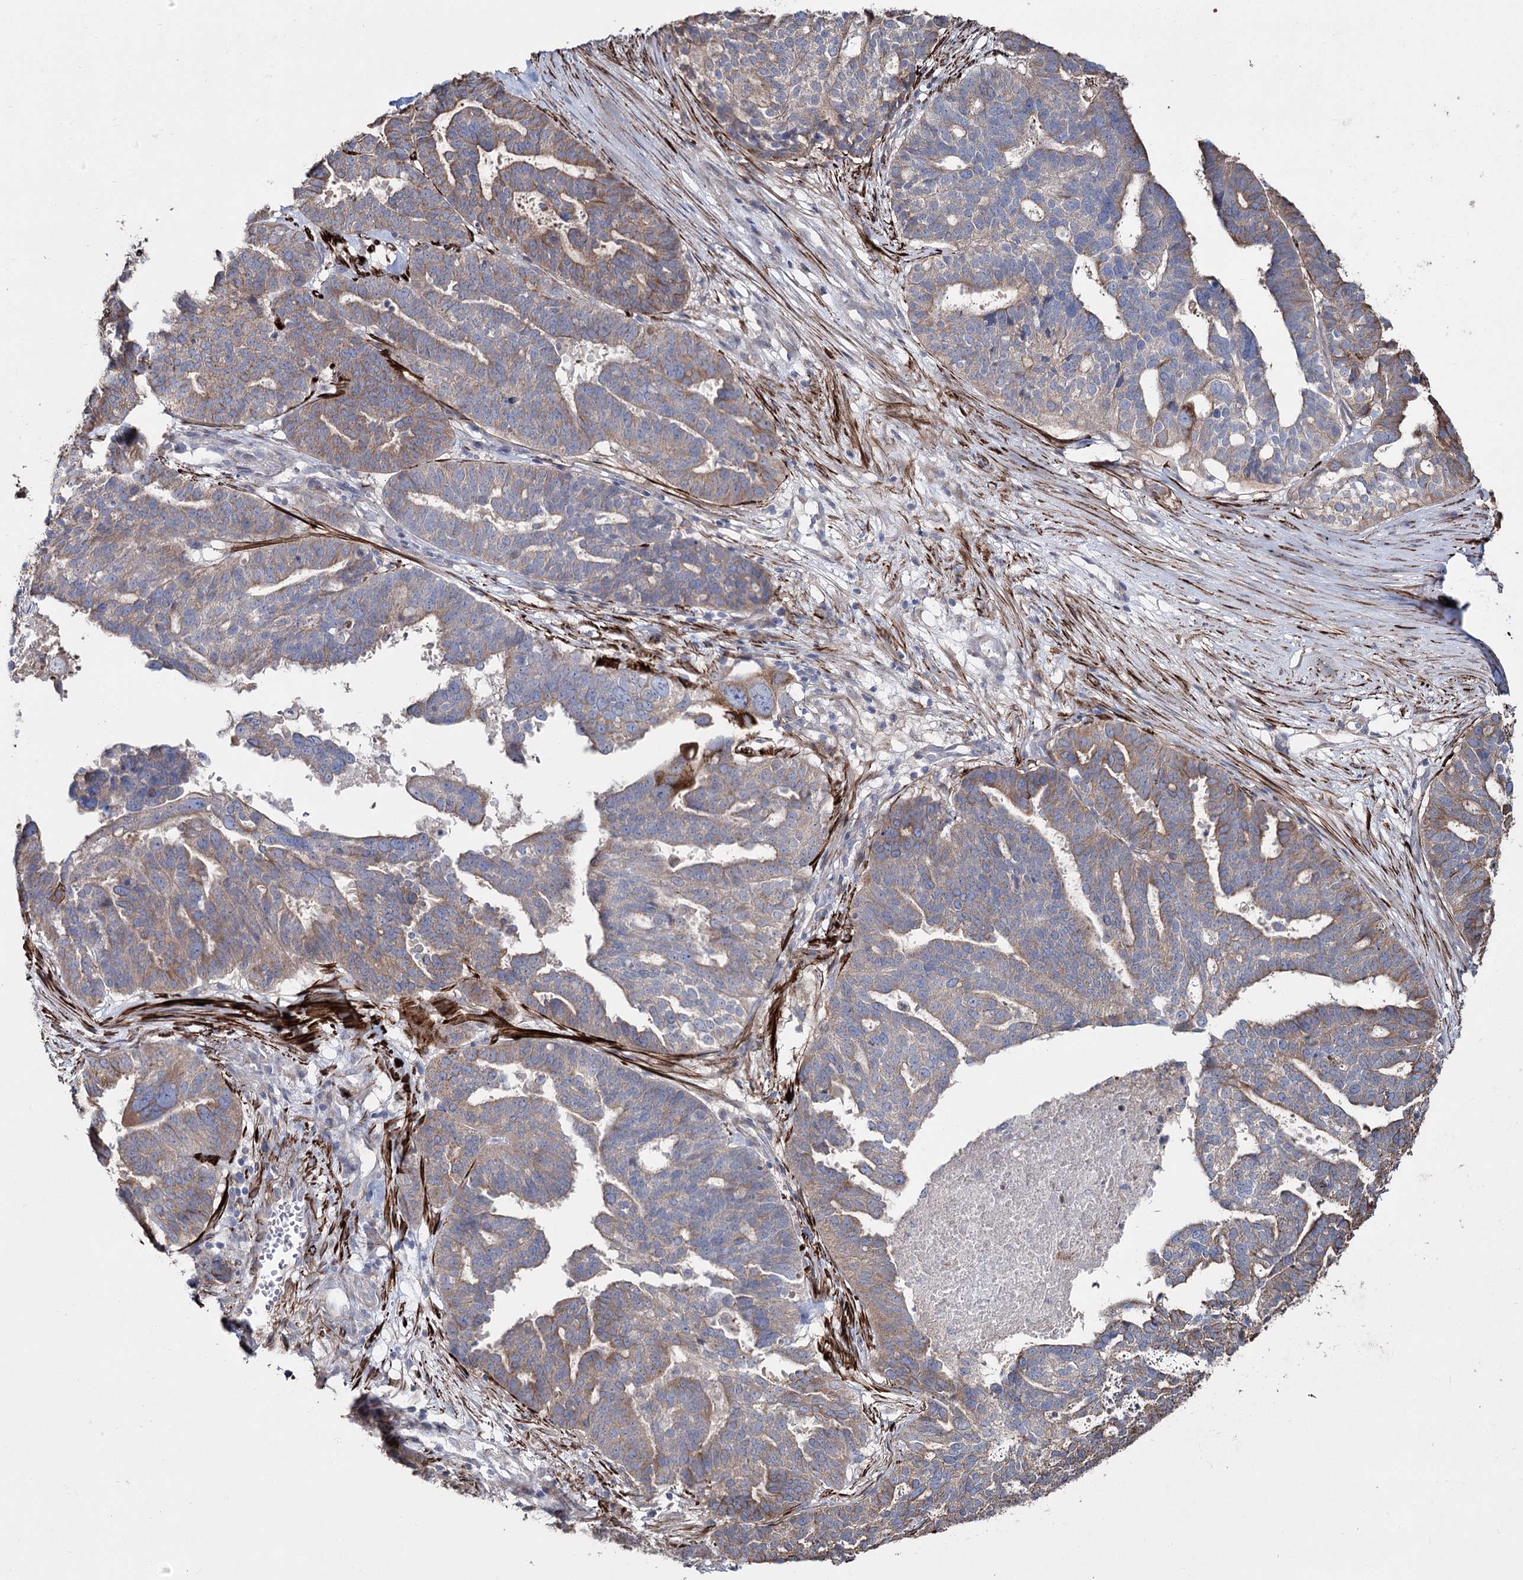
{"staining": {"intensity": "weak", "quantity": "25%-75%", "location": "cytoplasmic/membranous"}, "tissue": "ovarian cancer", "cell_type": "Tumor cells", "image_type": "cancer", "snomed": [{"axis": "morphology", "description": "Cystadenocarcinoma, serous, NOS"}, {"axis": "topography", "description": "Ovary"}], "caption": "DAB (3,3'-diaminobenzidine) immunohistochemical staining of human ovarian serous cystadenocarcinoma displays weak cytoplasmic/membranous protein positivity in about 25%-75% of tumor cells. The protein of interest is shown in brown color, while the nuclei are stained blue.", "gene": "SUMF1", "patient": {"sex": "female", "age": 59}}